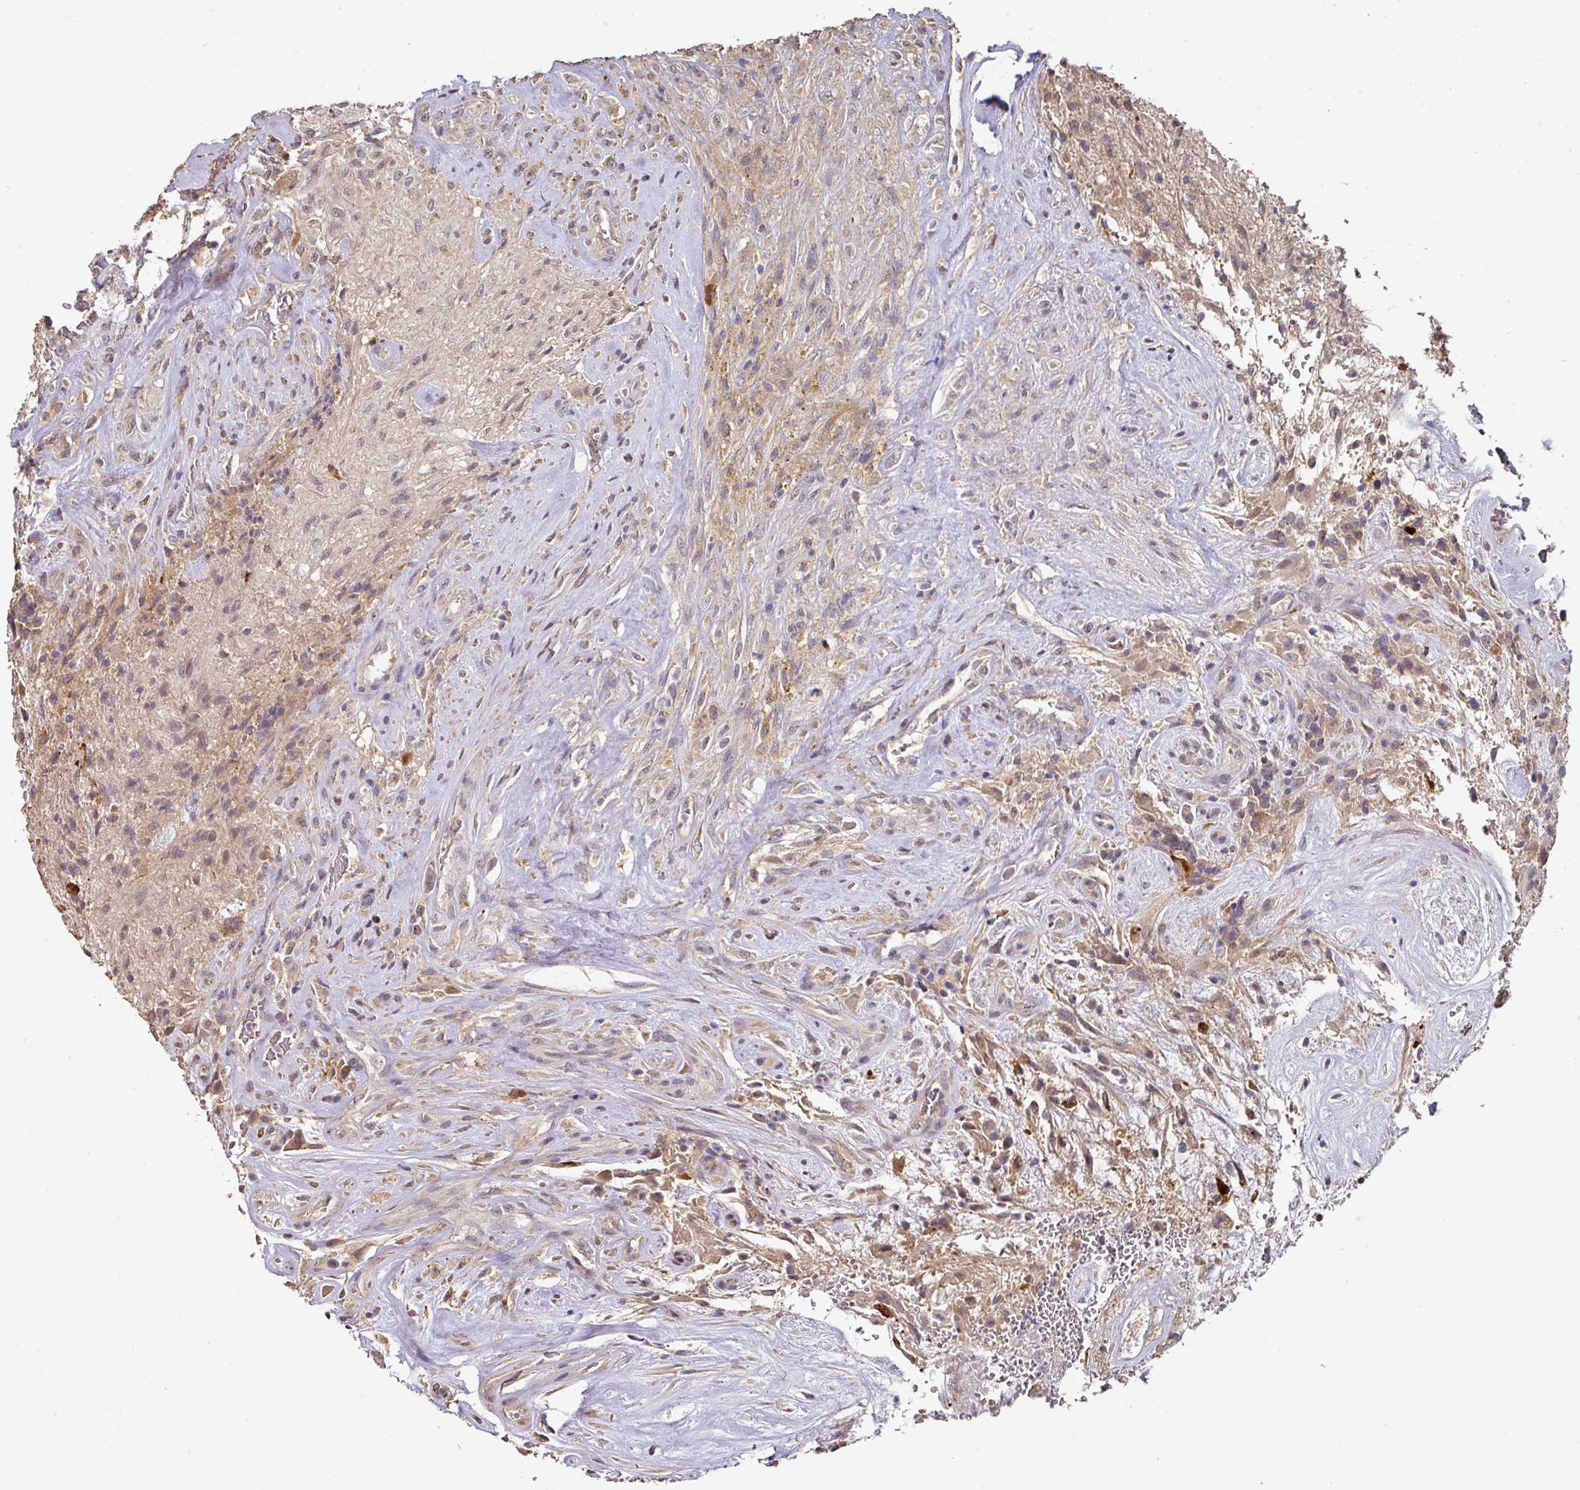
{"staining": {"intensity": "weak", "quantity": "<25%", "location": "cytoplasmic/membranous"}, "tissue": "glioma", "cell_type": "Tumor cells", "image_type": "cancer", "snomed": [{"axis": "morphology", "description": "Glioma, malignant, High grade"}, {"axis": "topography", "description": "Brain"}], "caption": "Immunohistochemistry histopathology image of neoplastic tissue: human glioma stained with DAB (3,3'-diaminobenzidine) exhibits no significant protein positivity in tumor cells.", "gene": "ACVR2B", "patient": {"sex": "male", "age": 56}}